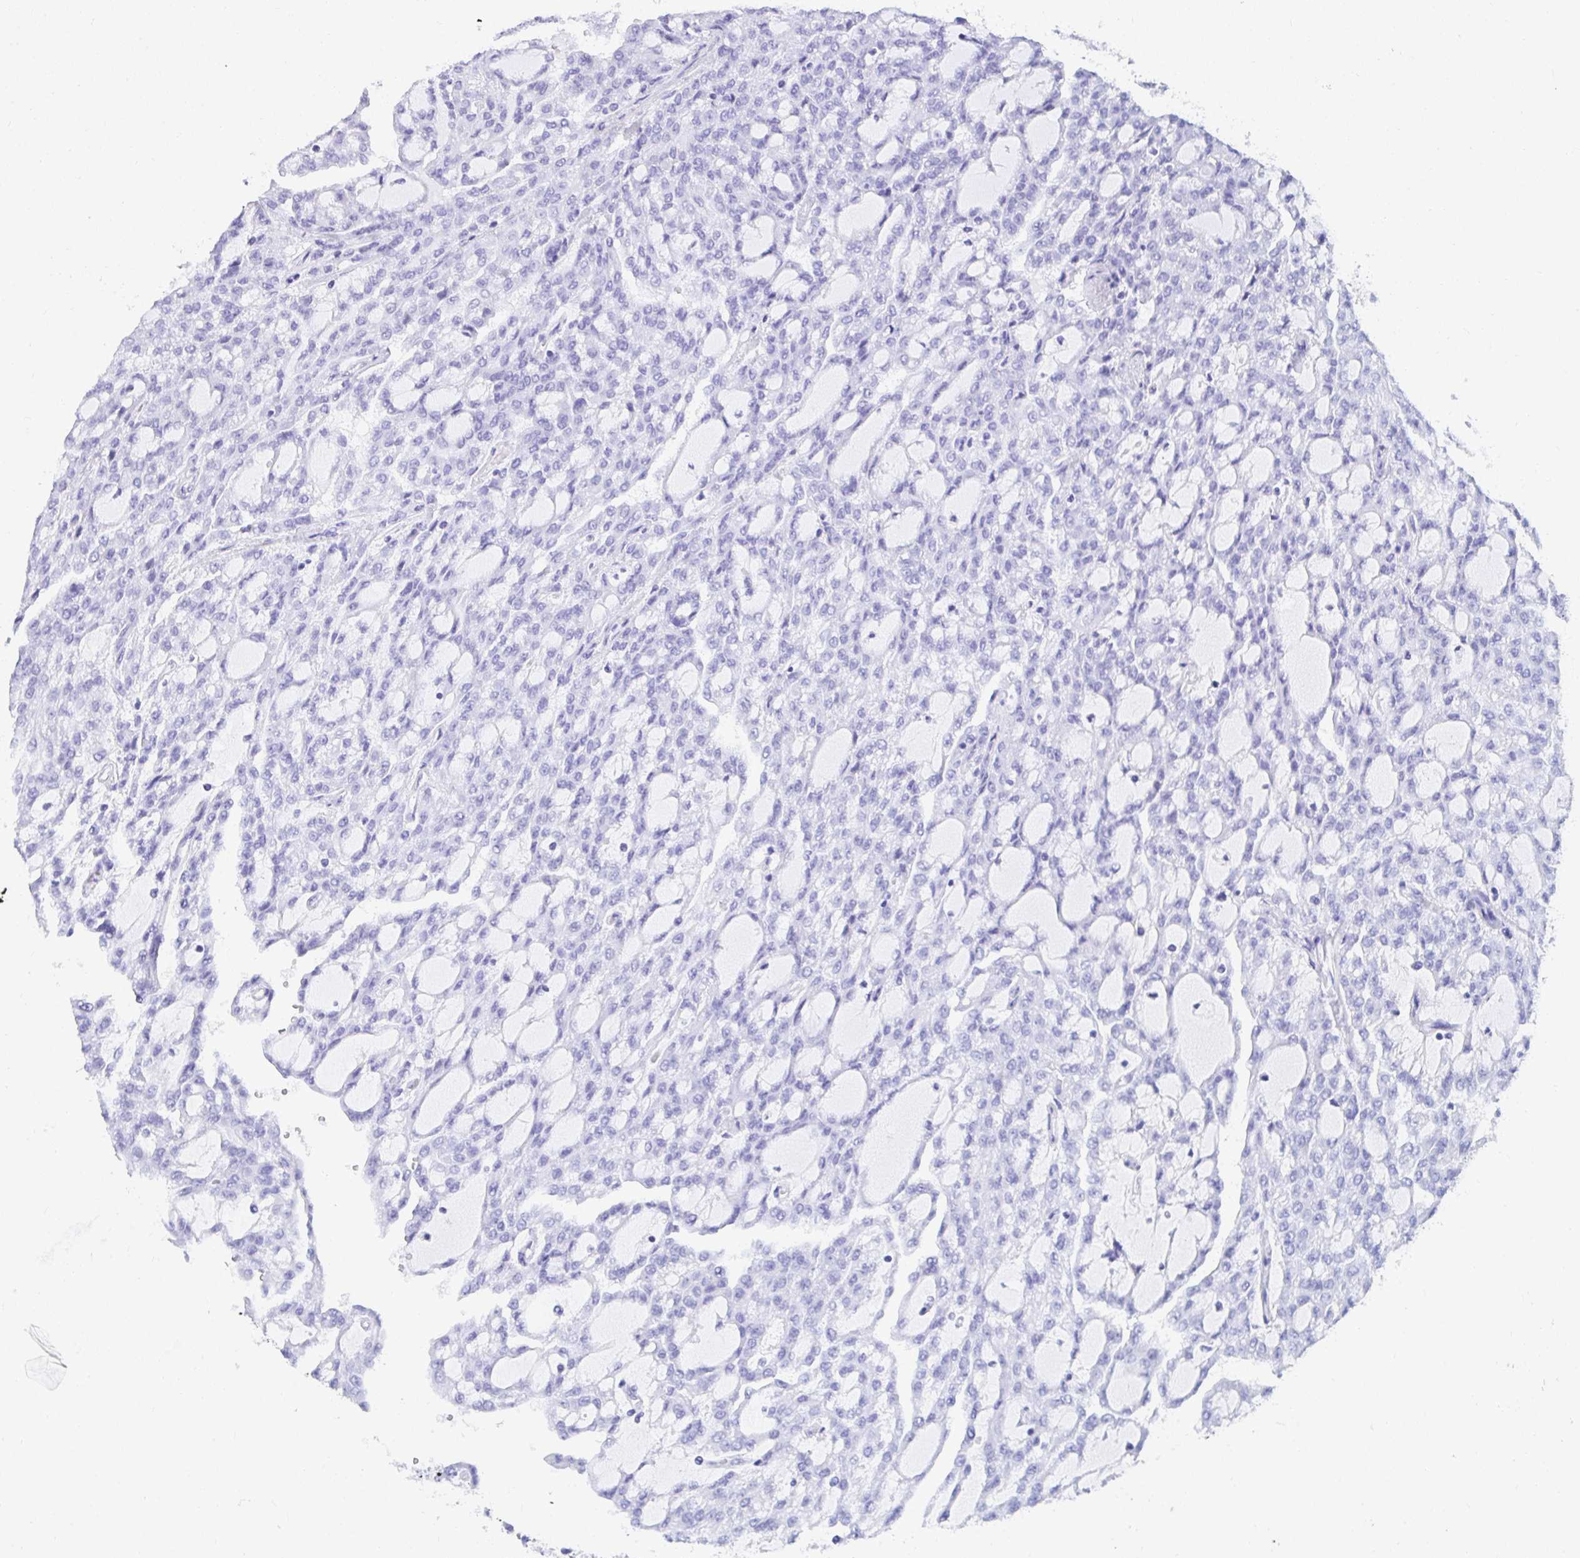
{"staining": {"intensity": "negative", "quantity": "none", "location": "none"}, "tissue": "renal cancer", "cell_type": "Tumor cells", "image_type": "cancer", "snomed": [{"axis": "morphology", "description": "Adenocarcinoma, NOS"}, {"axis": "topography", "description": "Kidney"}], "caption": "Immunohistochemistry image of neoplastic tissue: renal cancer (adenocarcinoma) stained with DAB reveals no significant protein expression in tumor cells.", "gene": "PC", "patient": {"sex": "male", "age": 63}}